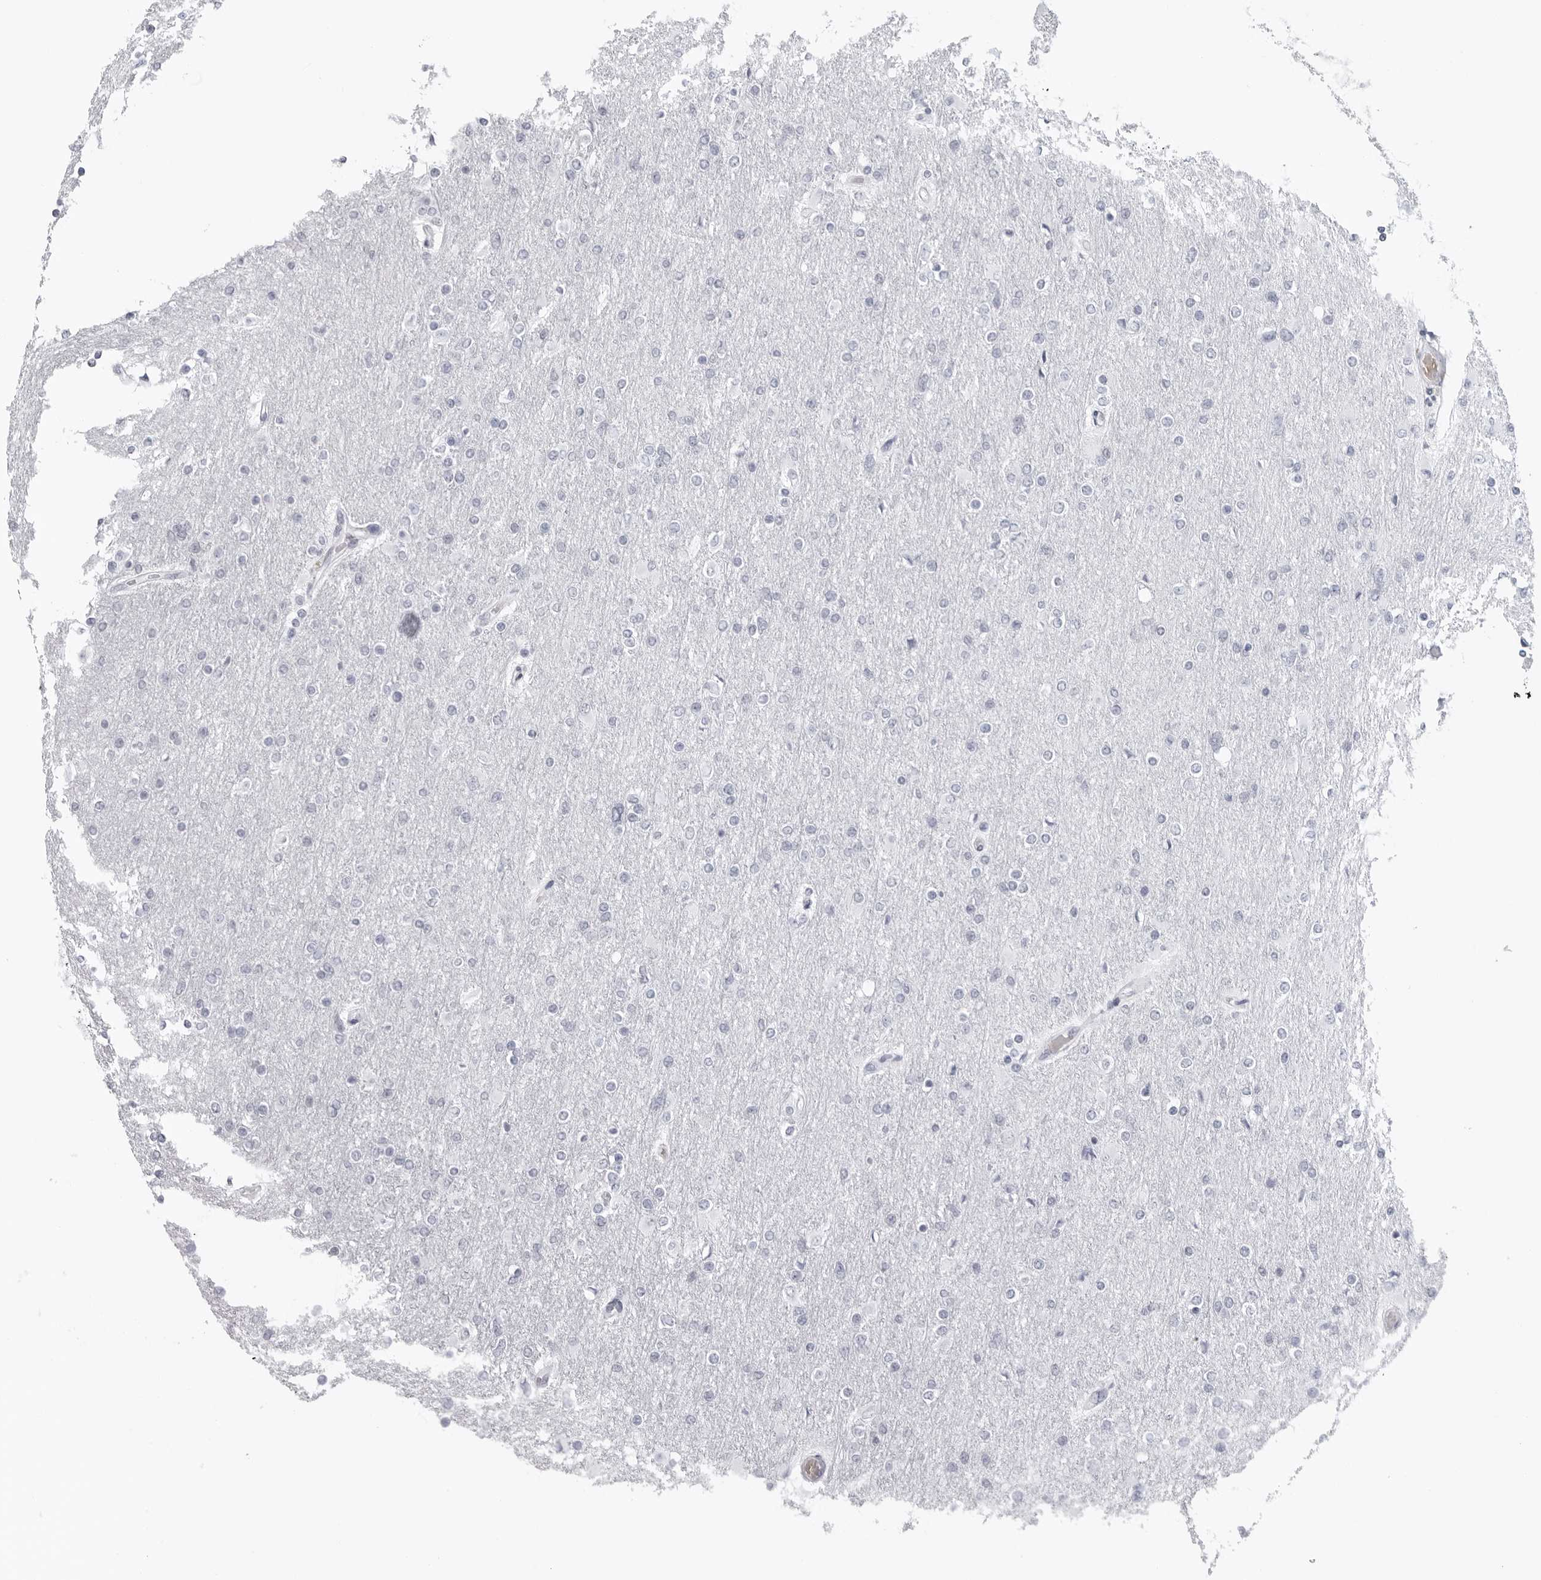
{"staining": {"intensity": "negative", "quantity": "none", "location": "none"}, "tissue": "glioma", "cell_type": "Tumor cells", "image_type": "cancer", "snomed": [{"axis": "morphology", "description": "Glioma, malignant, High grade"}, {"axis": "topography", "description": "Cerebral cortex"}], "caption": "The photomicrograph shows no significant staining in tumor cells of malignant high-grade glioma.", "gene": "EPB41", "patient": {"sex": "female", "age": 36}}